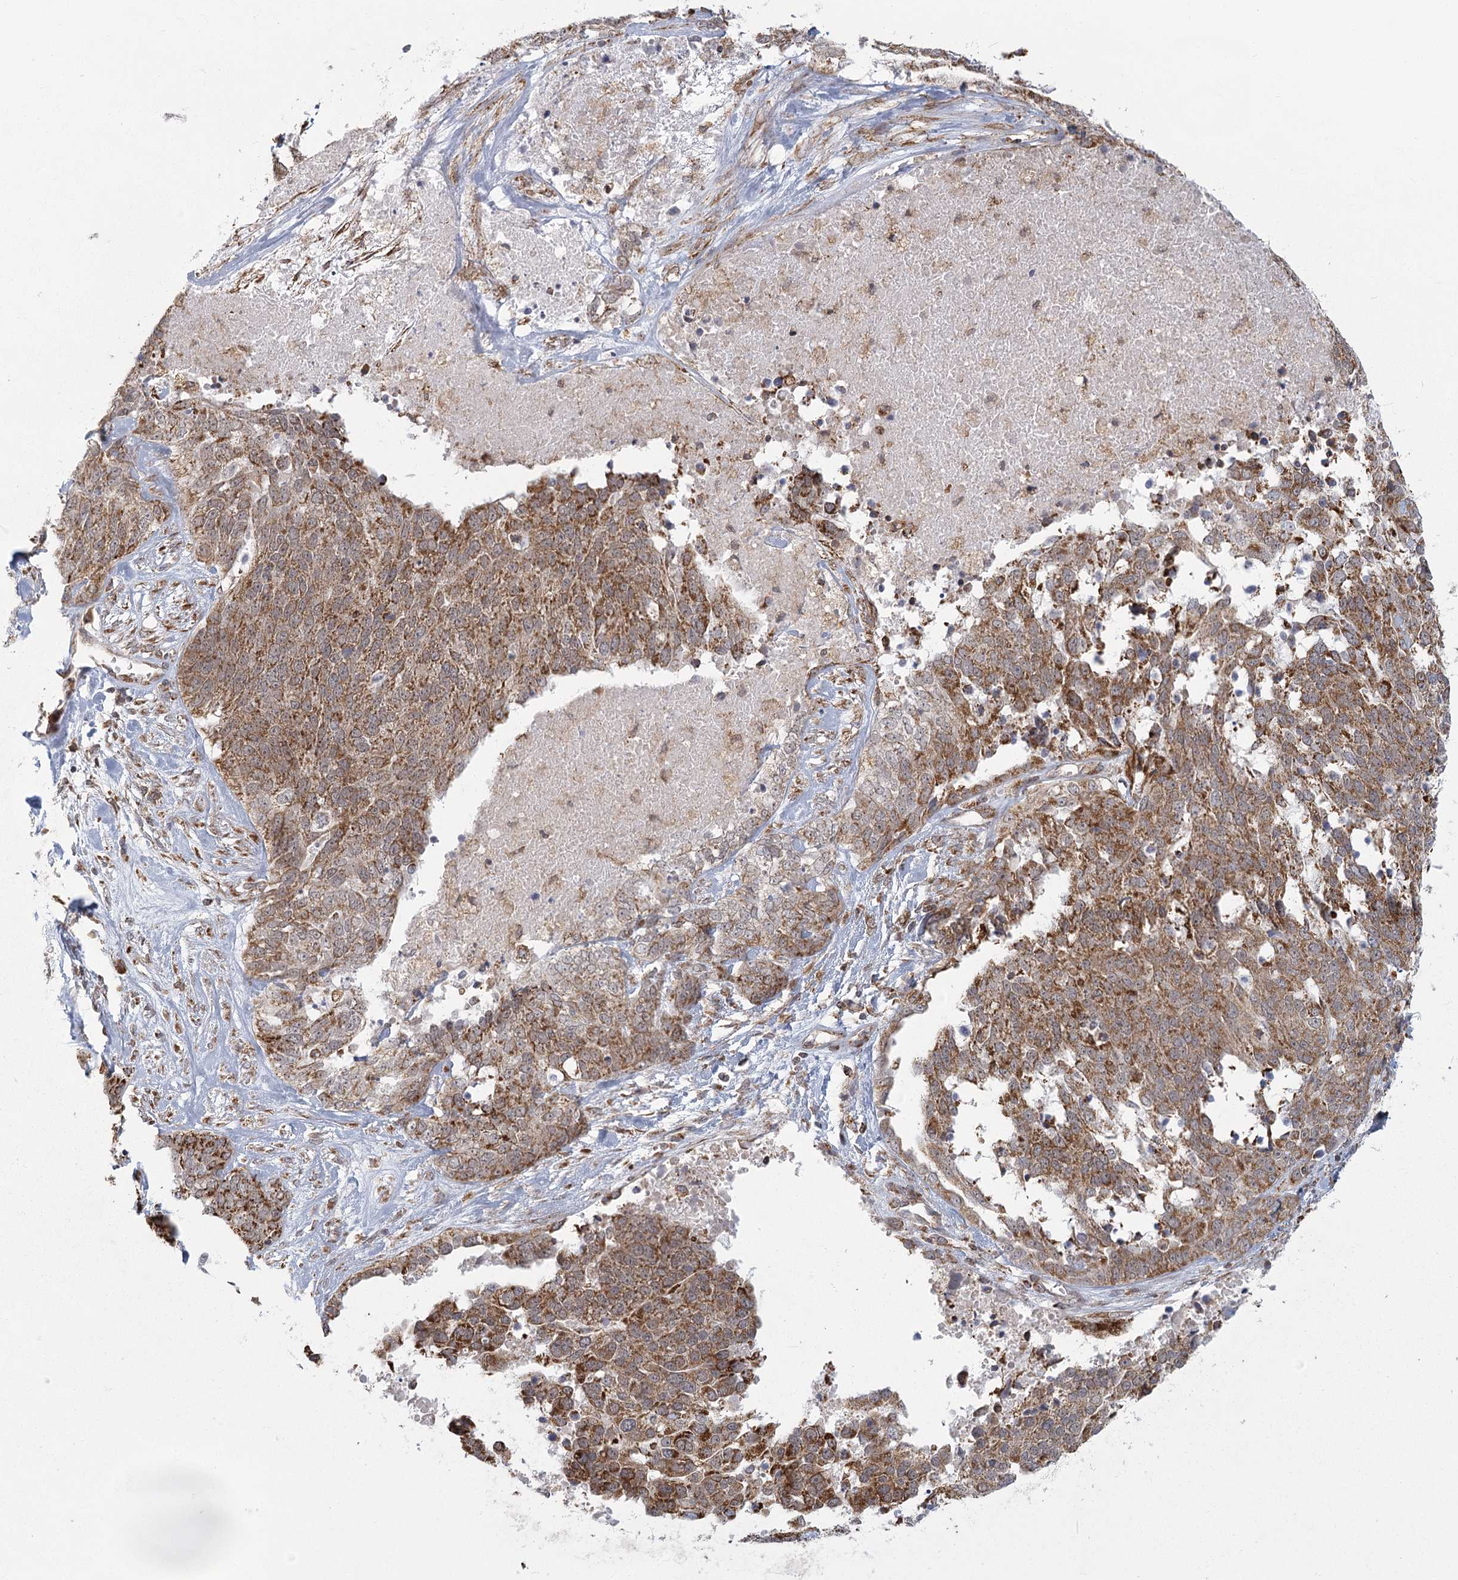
{"staining": {"intensity": "moderate", "quantity": ">75%", "location": "cytoplasmic/membranous"}, "tissue": "ovarian cancer", "cell_type": "Tumor cells", "image_type": "cancer", "snomed": [{"axis": "morphology", "description": "Cystadenocarcinoma, serous, NOS"}, {"axis": "topography", "description": "Ovary"}], "caption": "A brown stain labels moderate cytoplasmic/membranous positivity of a protein in human serous cystadenocarcinoma (ovarian) tumor cells. The staining was performed using DAB (3,3'-diaminobenzidine) to visualize the protein expression in brown, while the nuclei were stained in blue with hematoxylin (Magnification: 20x).", "gene": "LACTB", "patient": {"sex": "female", "age": 44}}